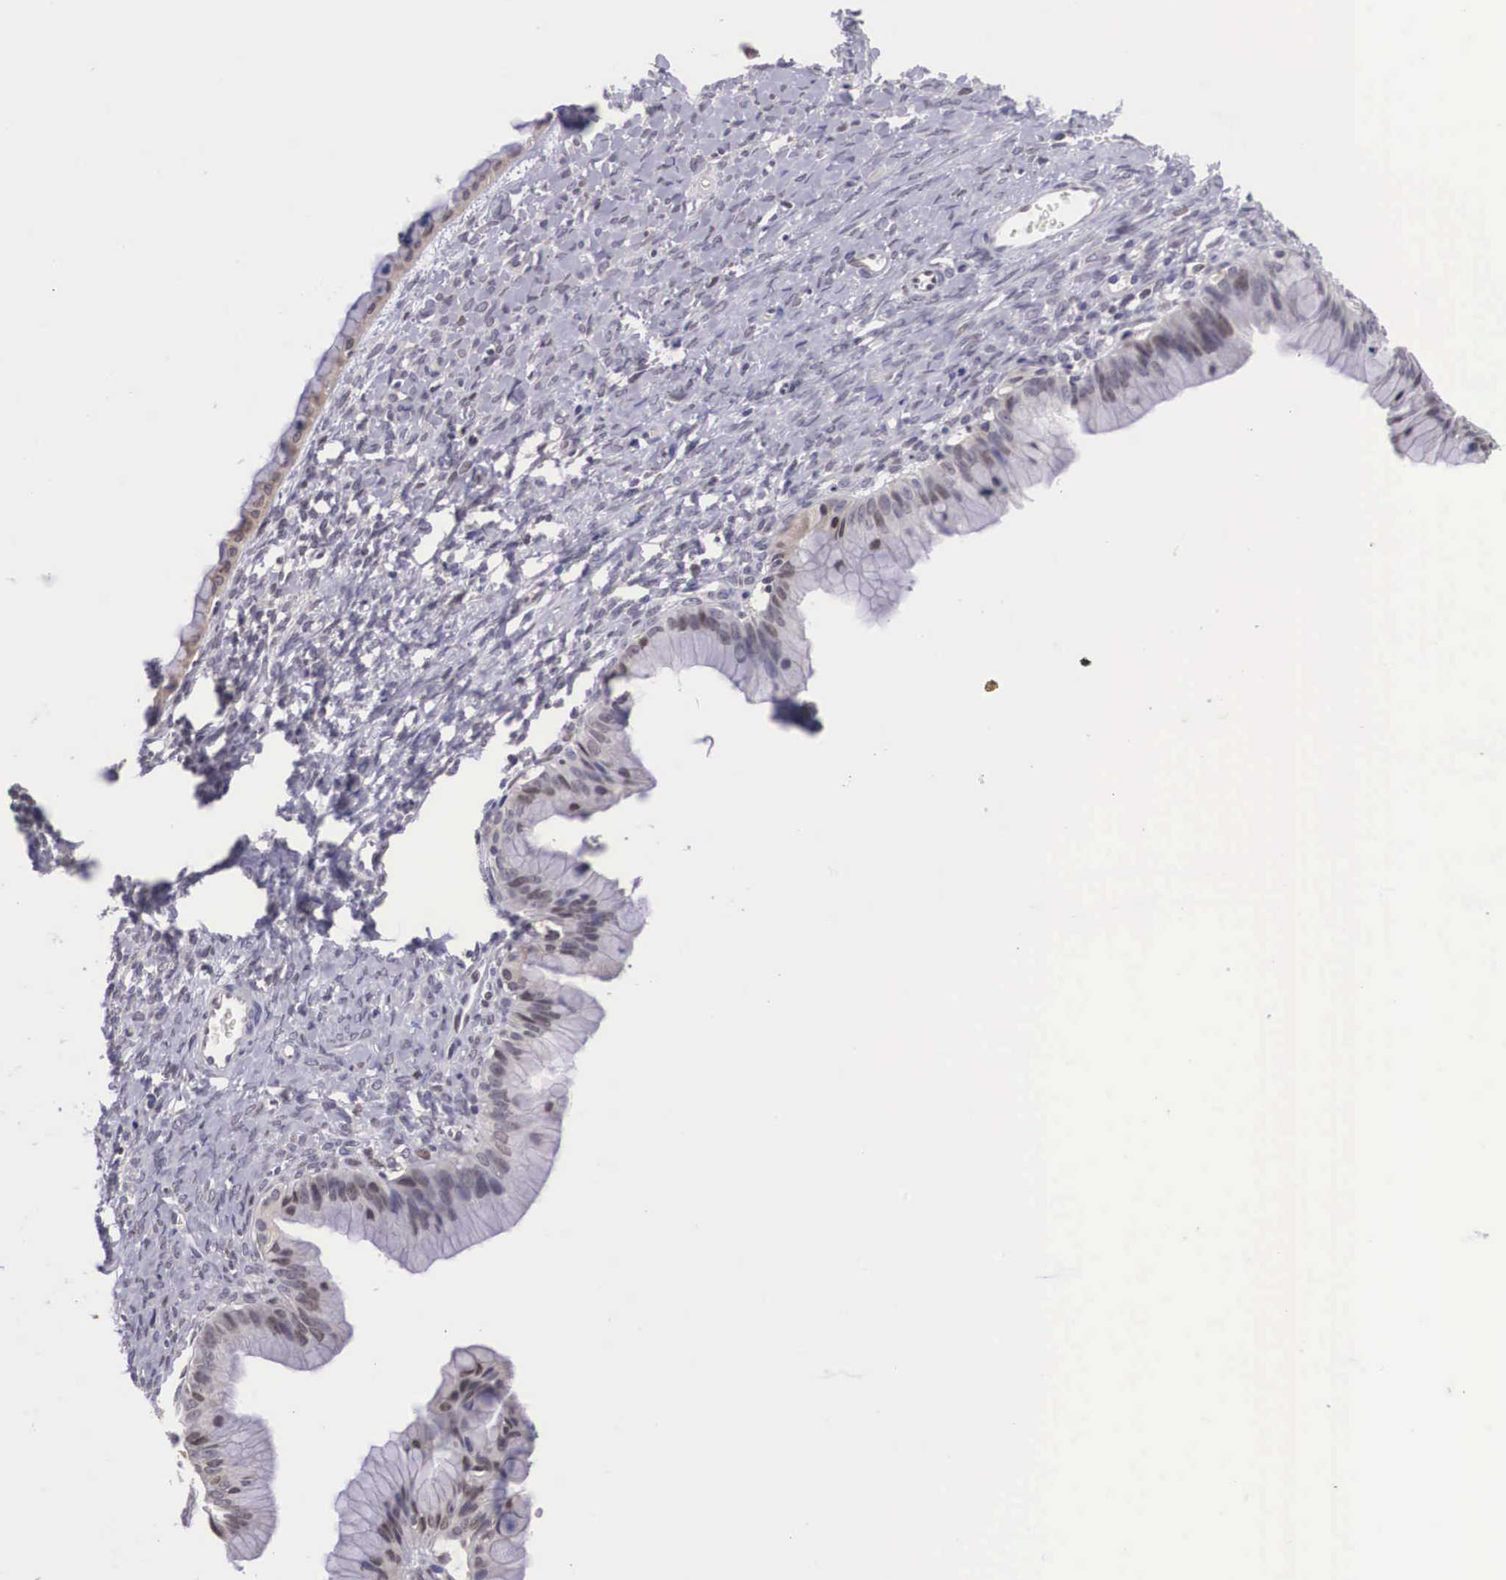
{"staining": {"intensity": "moderate", "quantity": "<25%", "location": "cytoplasmic/membranous"}, "tissue": "ovarian cancer", "cell_type": "Tumor cells", "image_type": "cancer", "snomed": [{"axis": "morphology", "description": "Cystadenocarcinoma, mucinous, NOS"}, {"axis": "topography", "description": "Ovary"}], "caption": "The immunohistochemical stain shows moderate cytoplasmic/membranous expression in tumor cells of ovarian mucinous cystadenocarcinoma tissue.", "gene": "SLC25A21", "patient": {"sex": "female", "age": 25}}